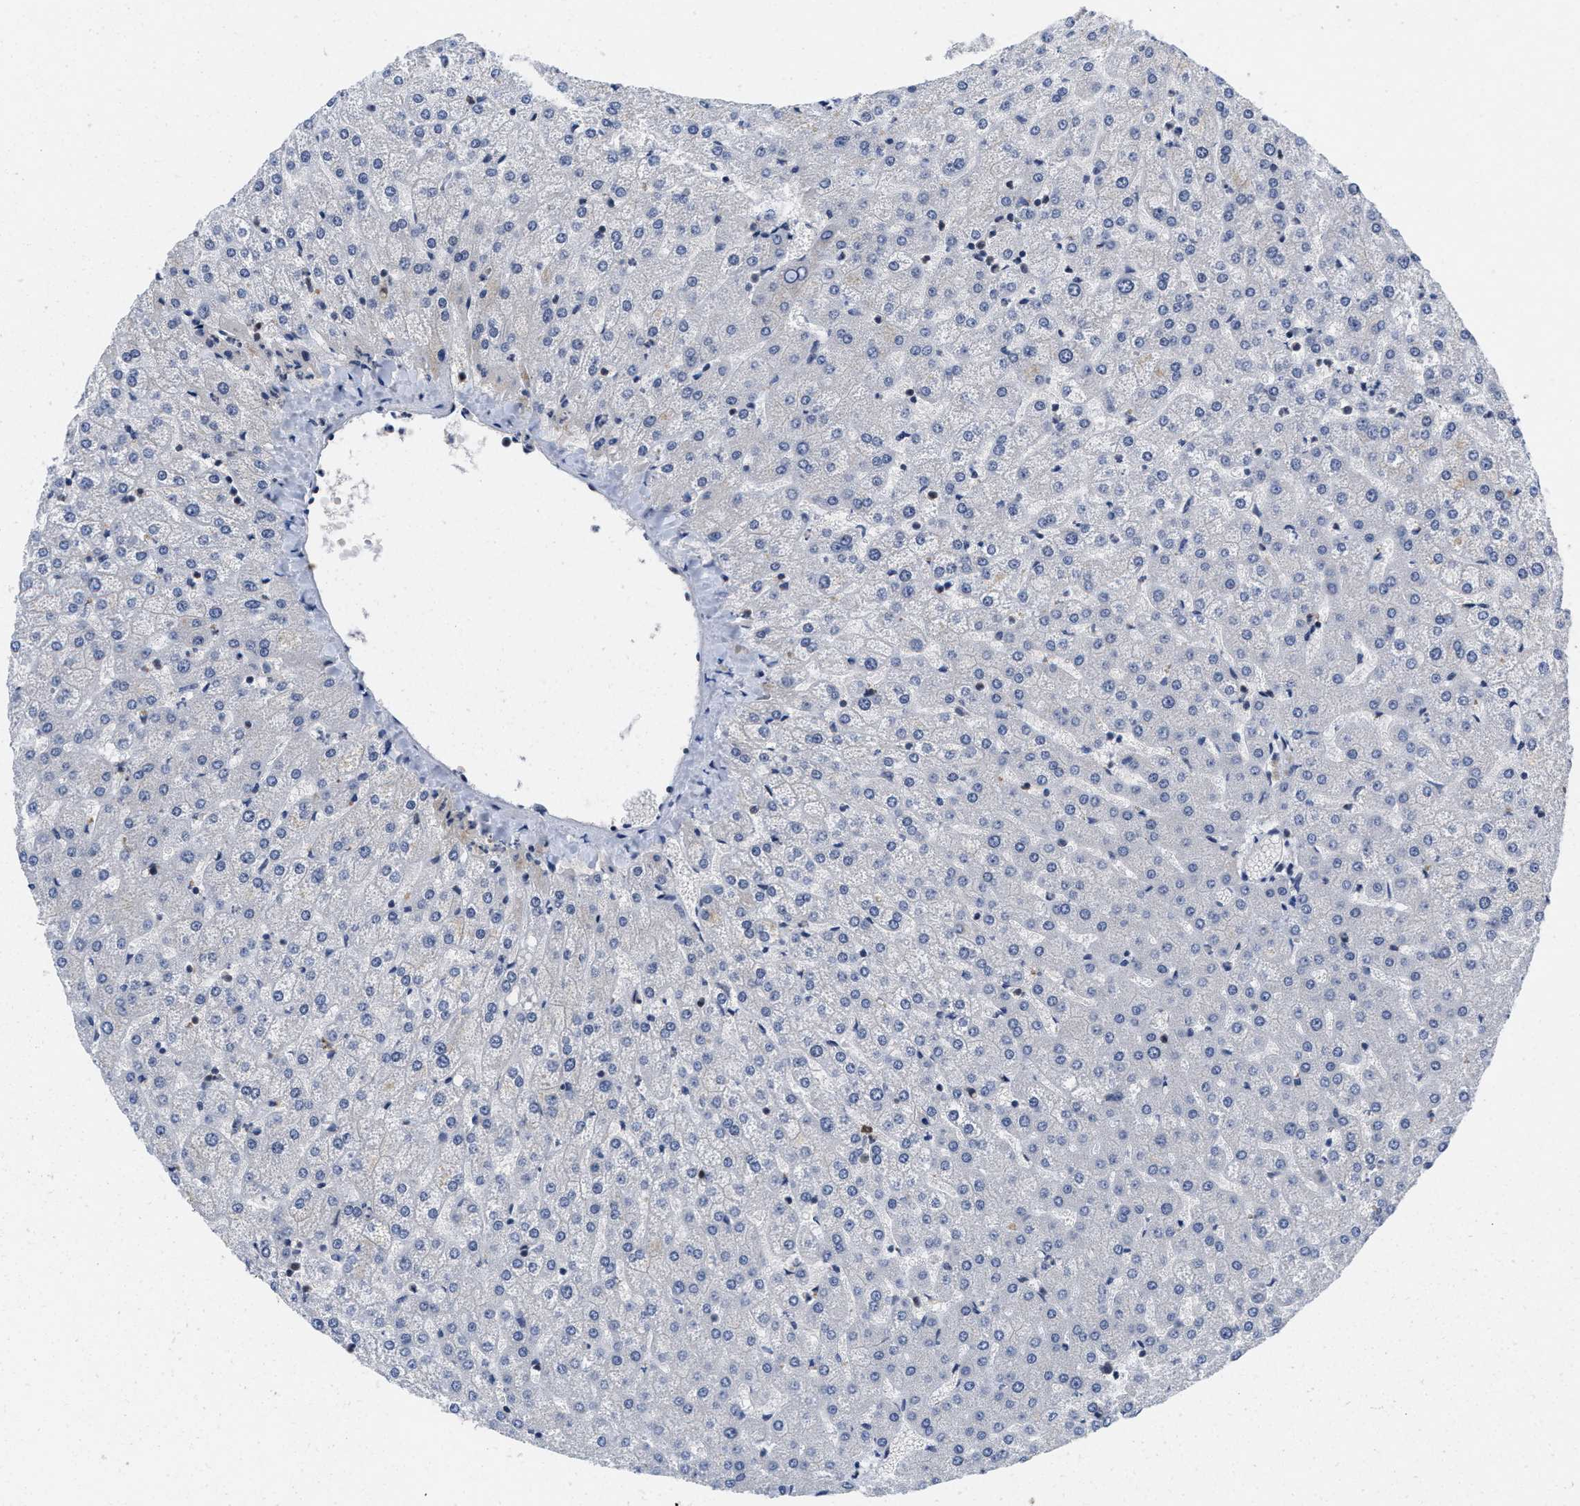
{"staining": {"intensity": "negative", "quantity": "none", "location": "none"}, "tissue": "liver", "cell_type": "Cholangiocytes", "image_type": "normal", "snomed": [{"axis": "morphology", "description": "Normal tissue, NOS"}, {"axis": "topography", "description": "Liver"}], "caption": "High power microscopy histopathology image of an IHC micrograph of unremarkable liver, revealing no significant expression in cholangiocytes.", "gene": "HIF1A", "patient": {"sex": "female", "age": 32}}